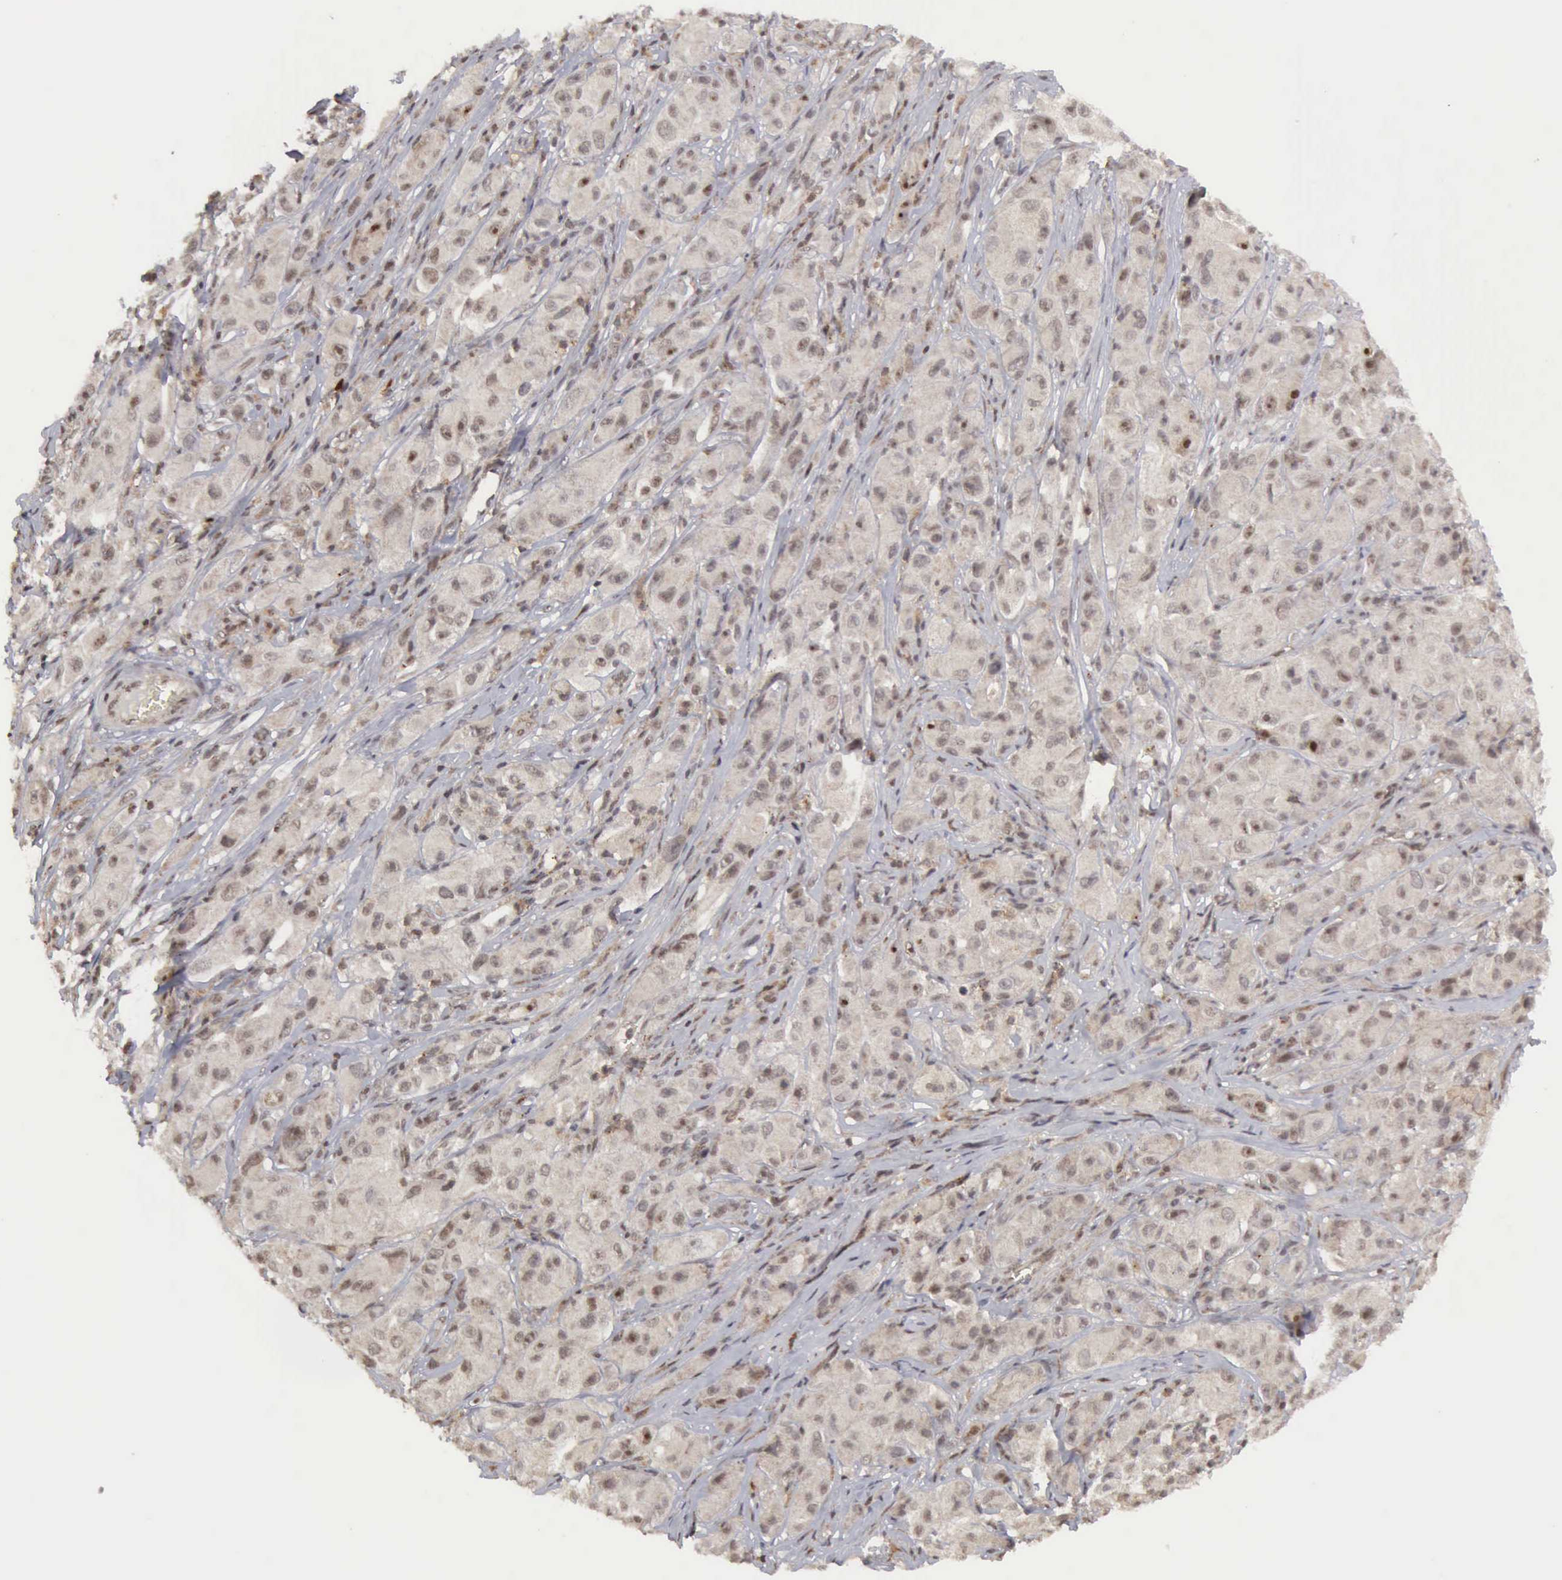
{"staining": {"intensity": "weak", "quantity": ">75%", "location": "nuclear"}, "tissue": "melanoma", "cell_type": "Tumor cells", "image_type": "cancer", "snomed": [{"axis": "morphology", "description": "Malignant melanoma, NOS"}, {"axis": "topography", "description": "Skin"}], "caption": "Malignant melanoma stained with a protein marker reveals weak staining in tumor cells.", "gene": "CDKN2A", "patient": {"sex": "male", "age": 56}}